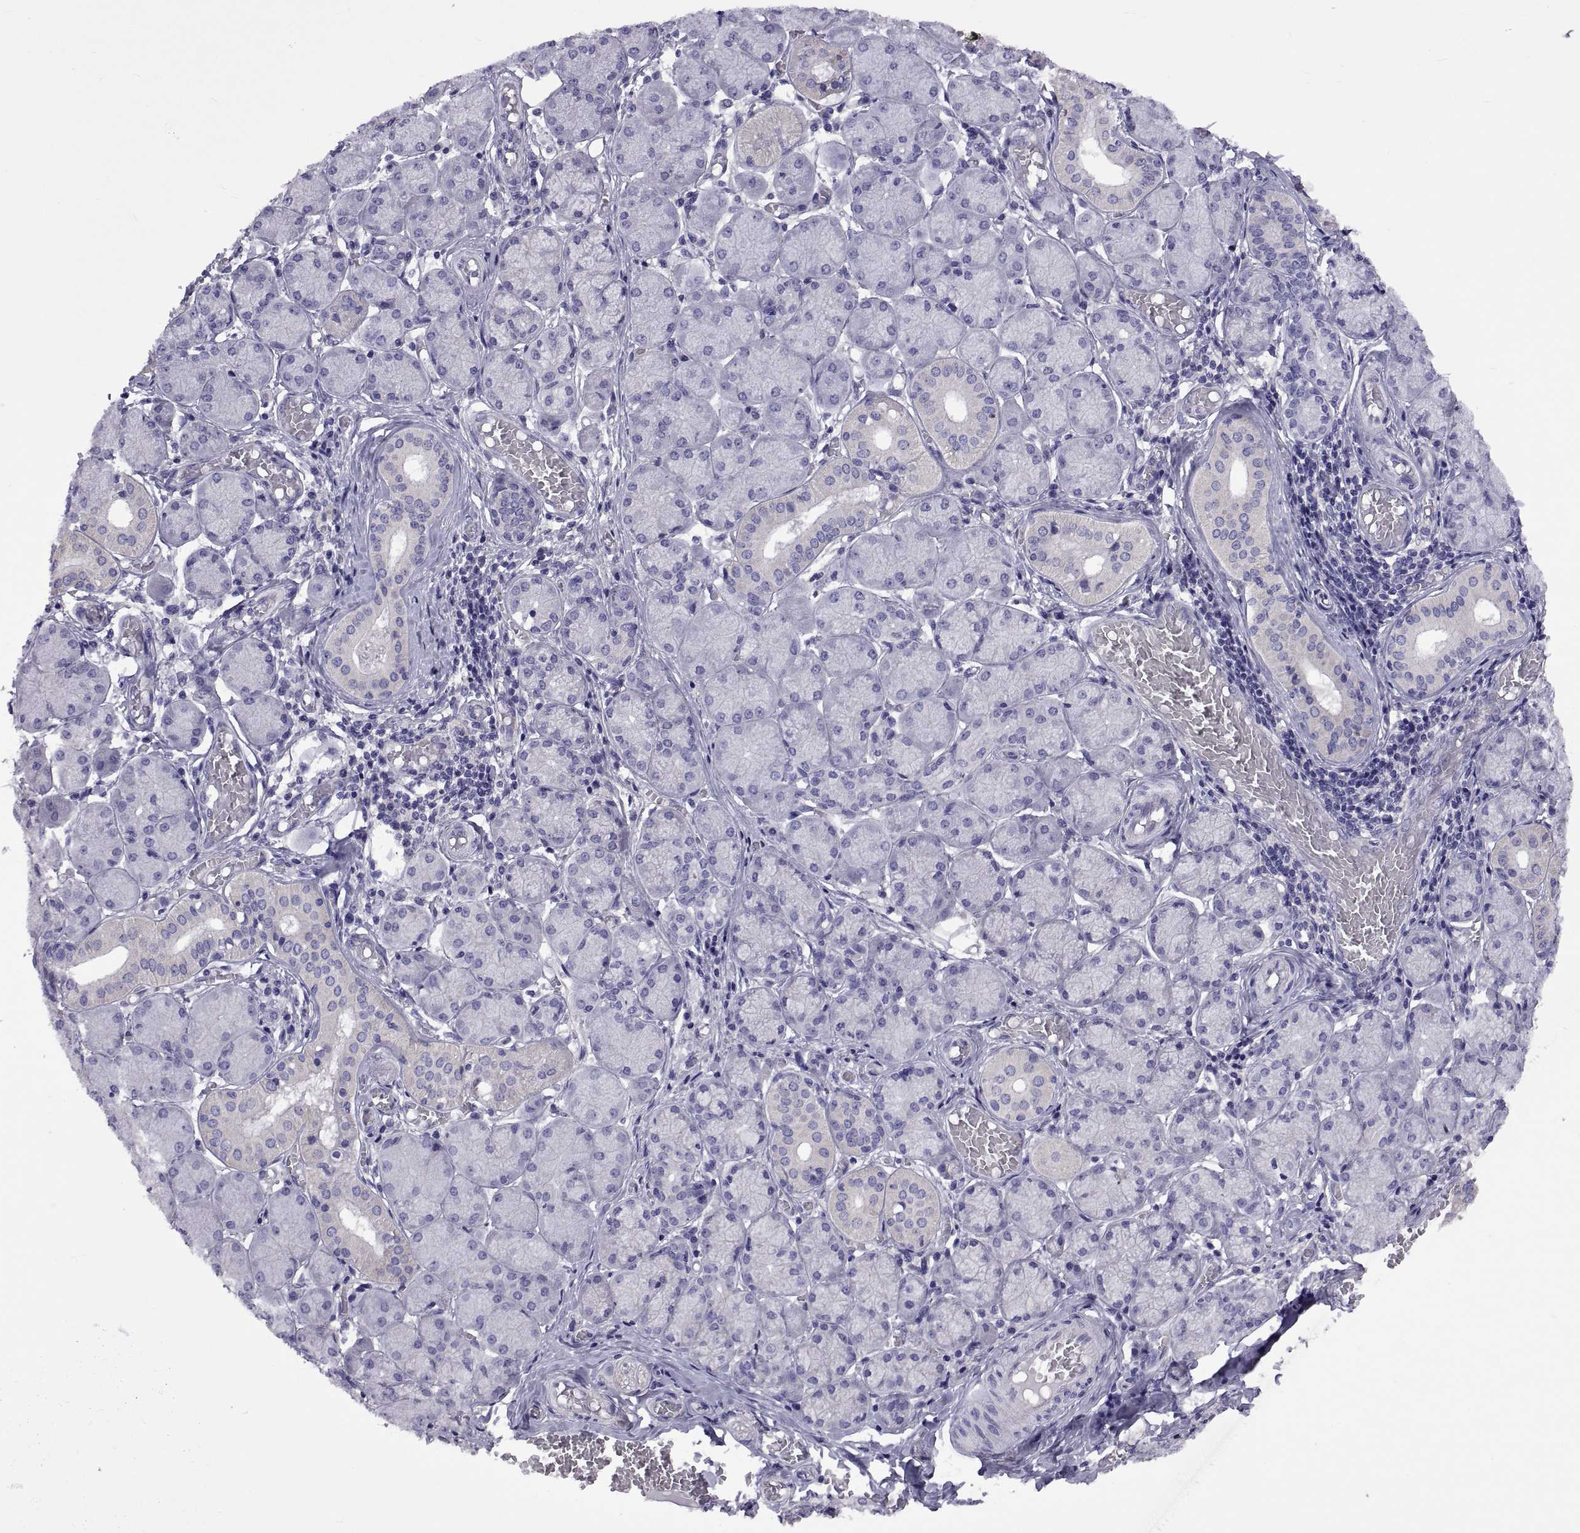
{"staining": {"intensity": "weak", "quantity": "<25%", "location": "cytoplasmic/membranous"}, "tissue": "salivary gland", "cell_type": "Glandular cells", "image_type": "normal", "snomed": [{"axis": "morphology", "description": "Normal tissue, NOS"}, {"axis": "topography", "description": "Salivary gland"}, {"axis": "topography", "description": "Peripheral nerve tissue"}], "caption": "Immunohistochemistry image of benign salivary gland: salivary gland stained with DAB (3,3'-diaminobenzidine) reveals no significant protein expression in glandular cells. (Stains: DAB IHC with hematoxylin counter stain, Microscopy: brightfield microscopy at high magnification).", "gene": "TMC3", "patient": {"sex": "female", "age": 24}}